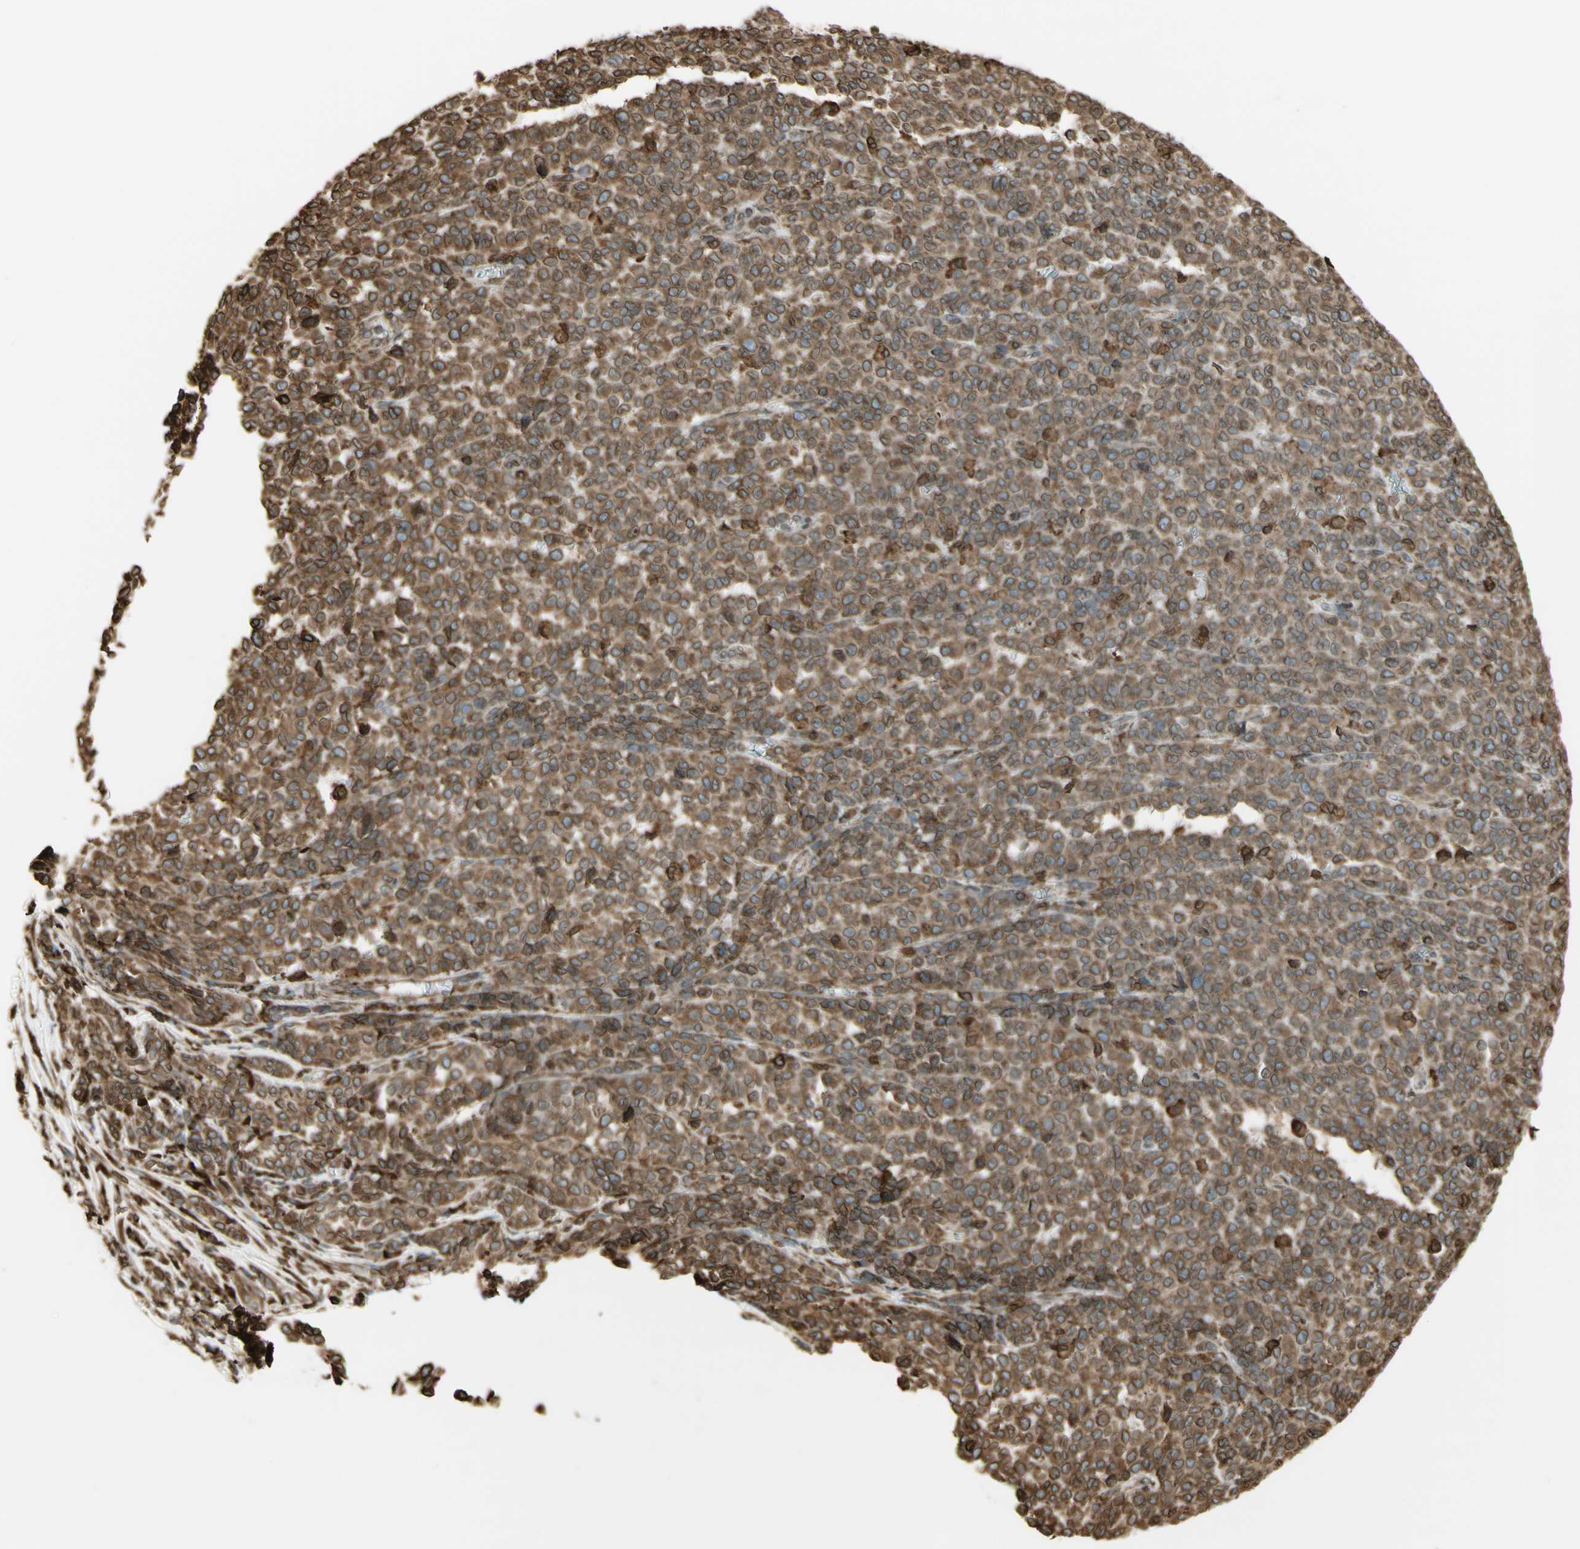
{"staining": {"intensity": "moderate", "quantity": ">75%", "location": "cytoplasmic/membranous"}, "tissue": "melanoma", "cell_type": "Tumor cells", "image_type": "cancer", "snomed": [{"axis": "morphology", "description": "Malignant melanoma, NOS"}, {"axis": "topography", "description": "Skin"}], "caption": "An immunohistochemistry micrograph of tumor tissue is shown. Protein staining in brown shows moderate cytoplasmic/membranous positivity in melanoma within tumor cells. The staining was performed using DAB, with brown indicating positive protein expression. Nuclei are stained blue with hematoxylin.", "gene": "CANX", "patient": {"sex": "female", "age": 82}}